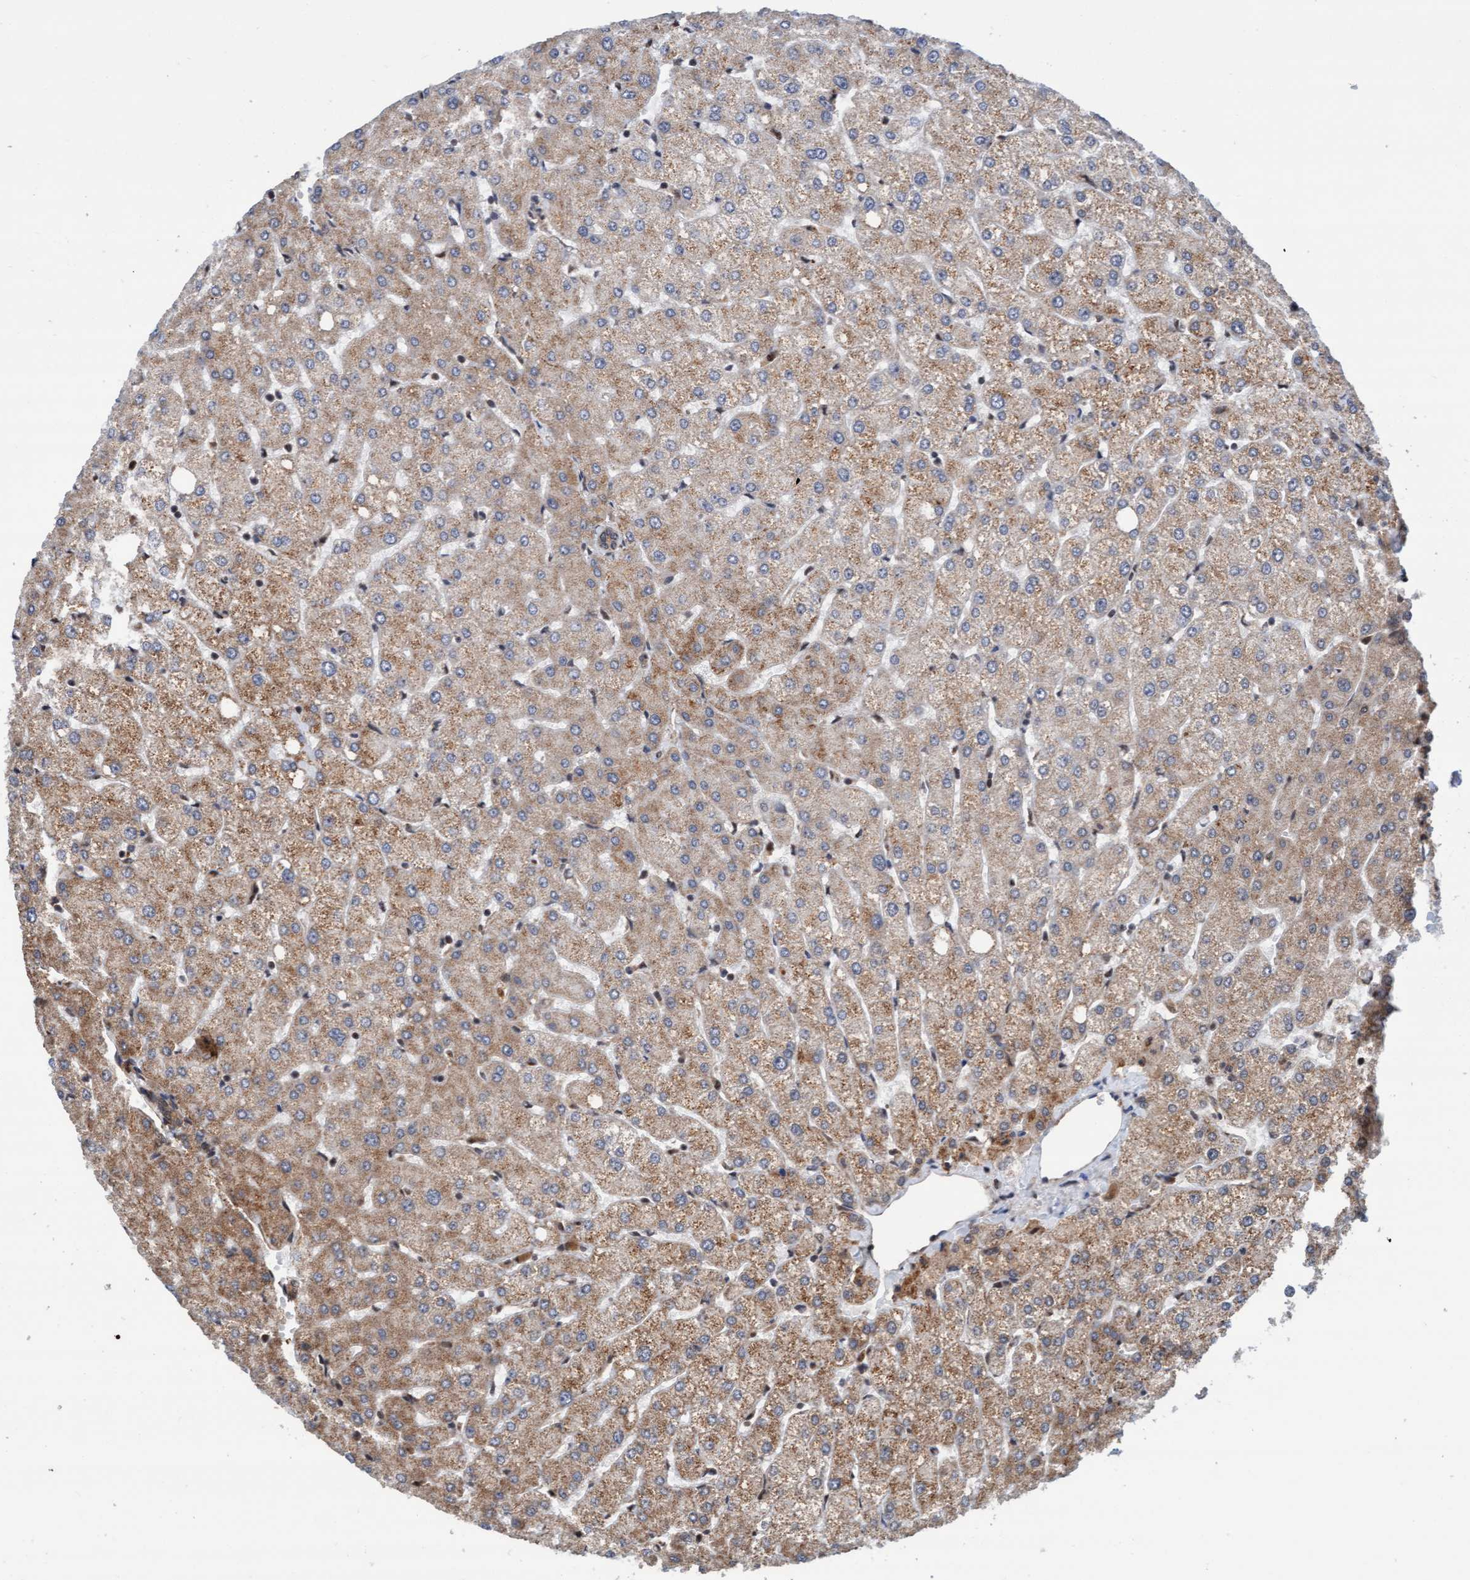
{"staining": {"intensity": "weak", "quantity": "25%-75%", "location": "cytoplasmic/membranous"}, "tissue": "liver", "cell_type": "Cholangiocytes", "image_type": "normal", "snomed": [{"axis": "morphology", "description": "Normal tissue, NOS"}, {"axis": "topography", "description": "Liver"}], "caption": "Immunohistochemical staining of benign liver exhibits 25%-75% levels of weak cytoplasmic/membranous protein staining in about 25%-75% of cholangiocytes.", "gene": "STXBP4", "patient": {"sex": "female", "age": 54}}